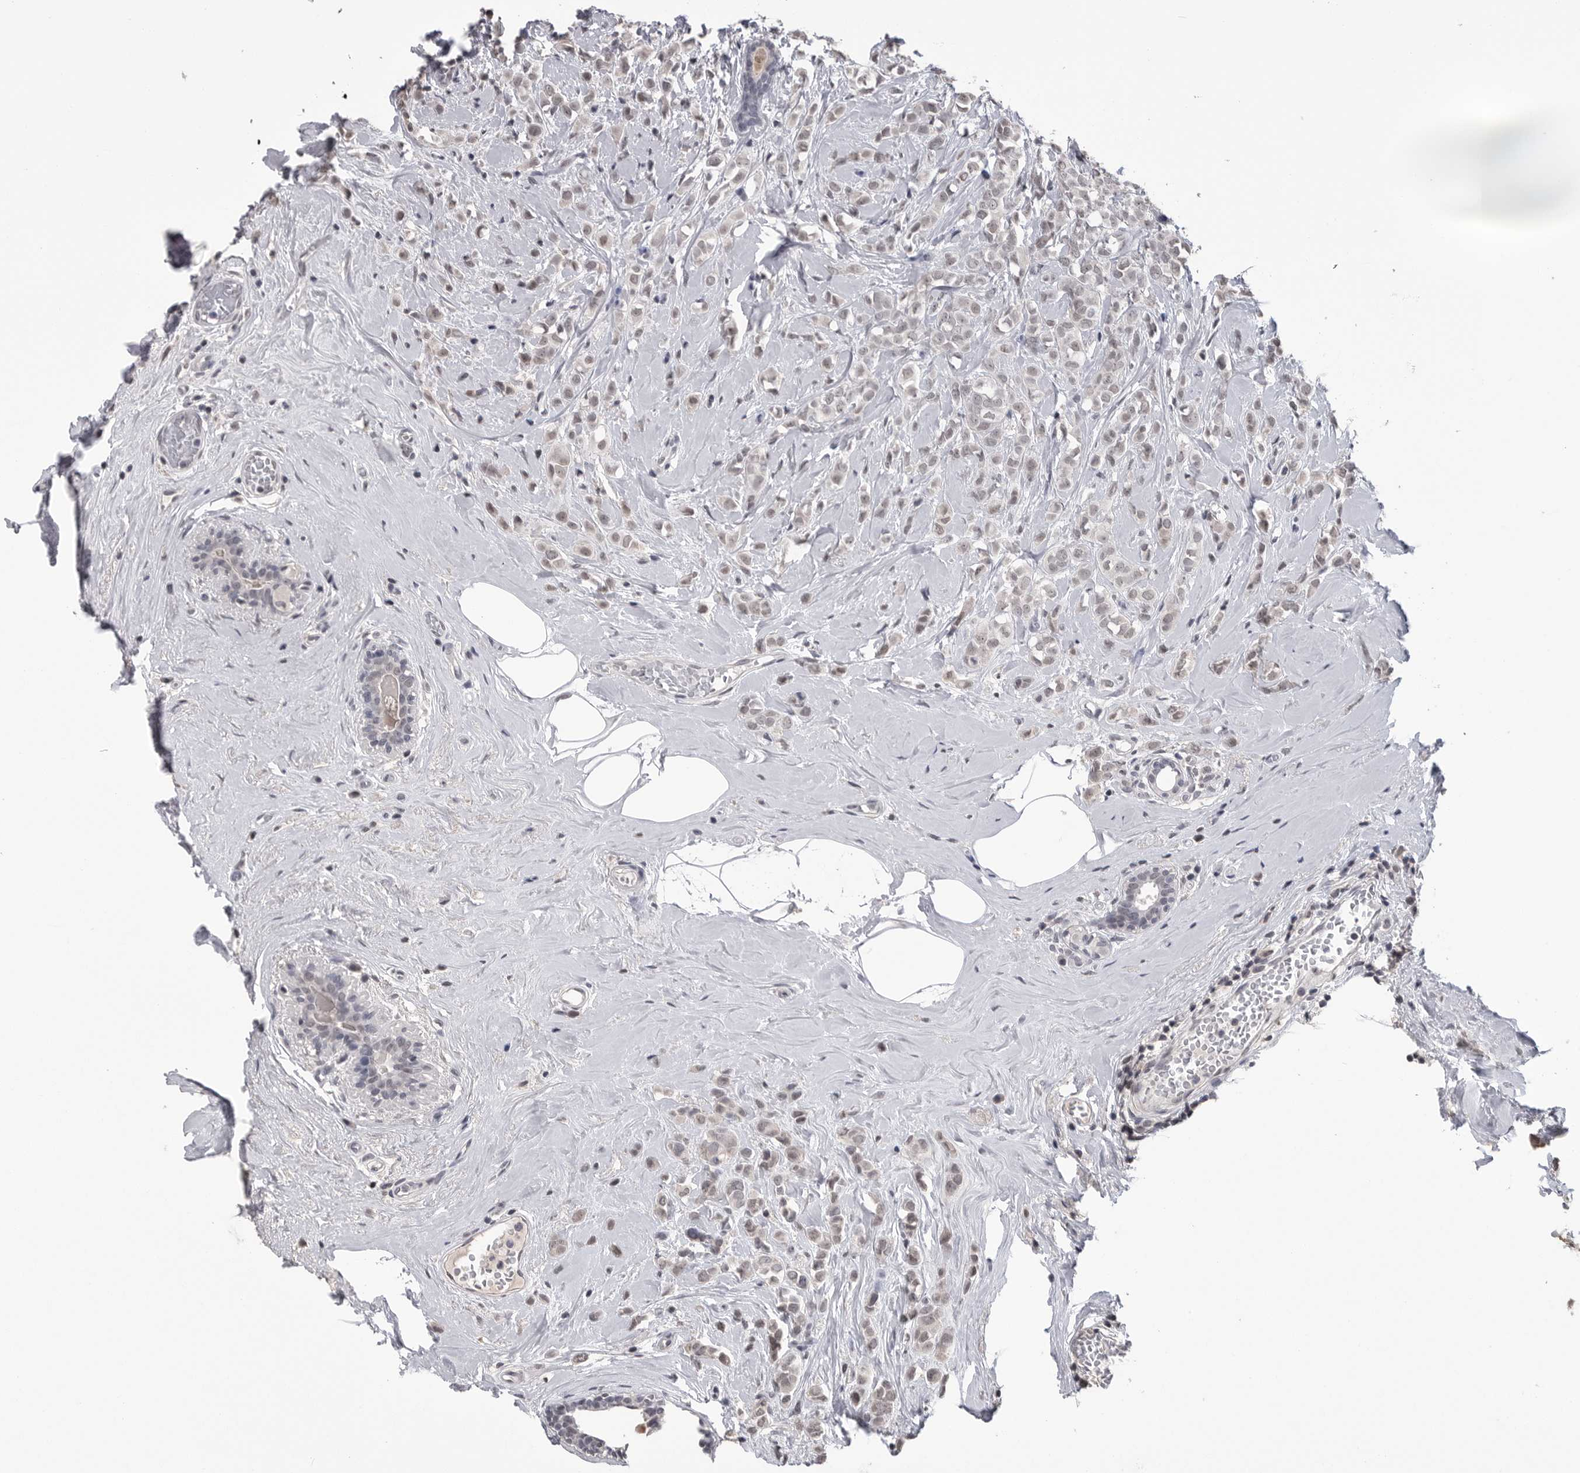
{"staining": {"intensity": "weak", "quantity": ">75%", "location": "nuclear"}, "tissue": "breast cancer", "cell_type": "Tumor cells", "image_type": "cancer", "snomed": [{"axis": "morphology", "description": "Lobular carcinoma"}, {"axis": "topography", "description": "Breast"}], "caption": "Brown immunohistochemical staining in human lobular carcinoma (breast) reveals weak nuclear staining in about >75% of tumor cells.", "gene": "DLG2", "patient": {"sex": "female", "age": 47}}